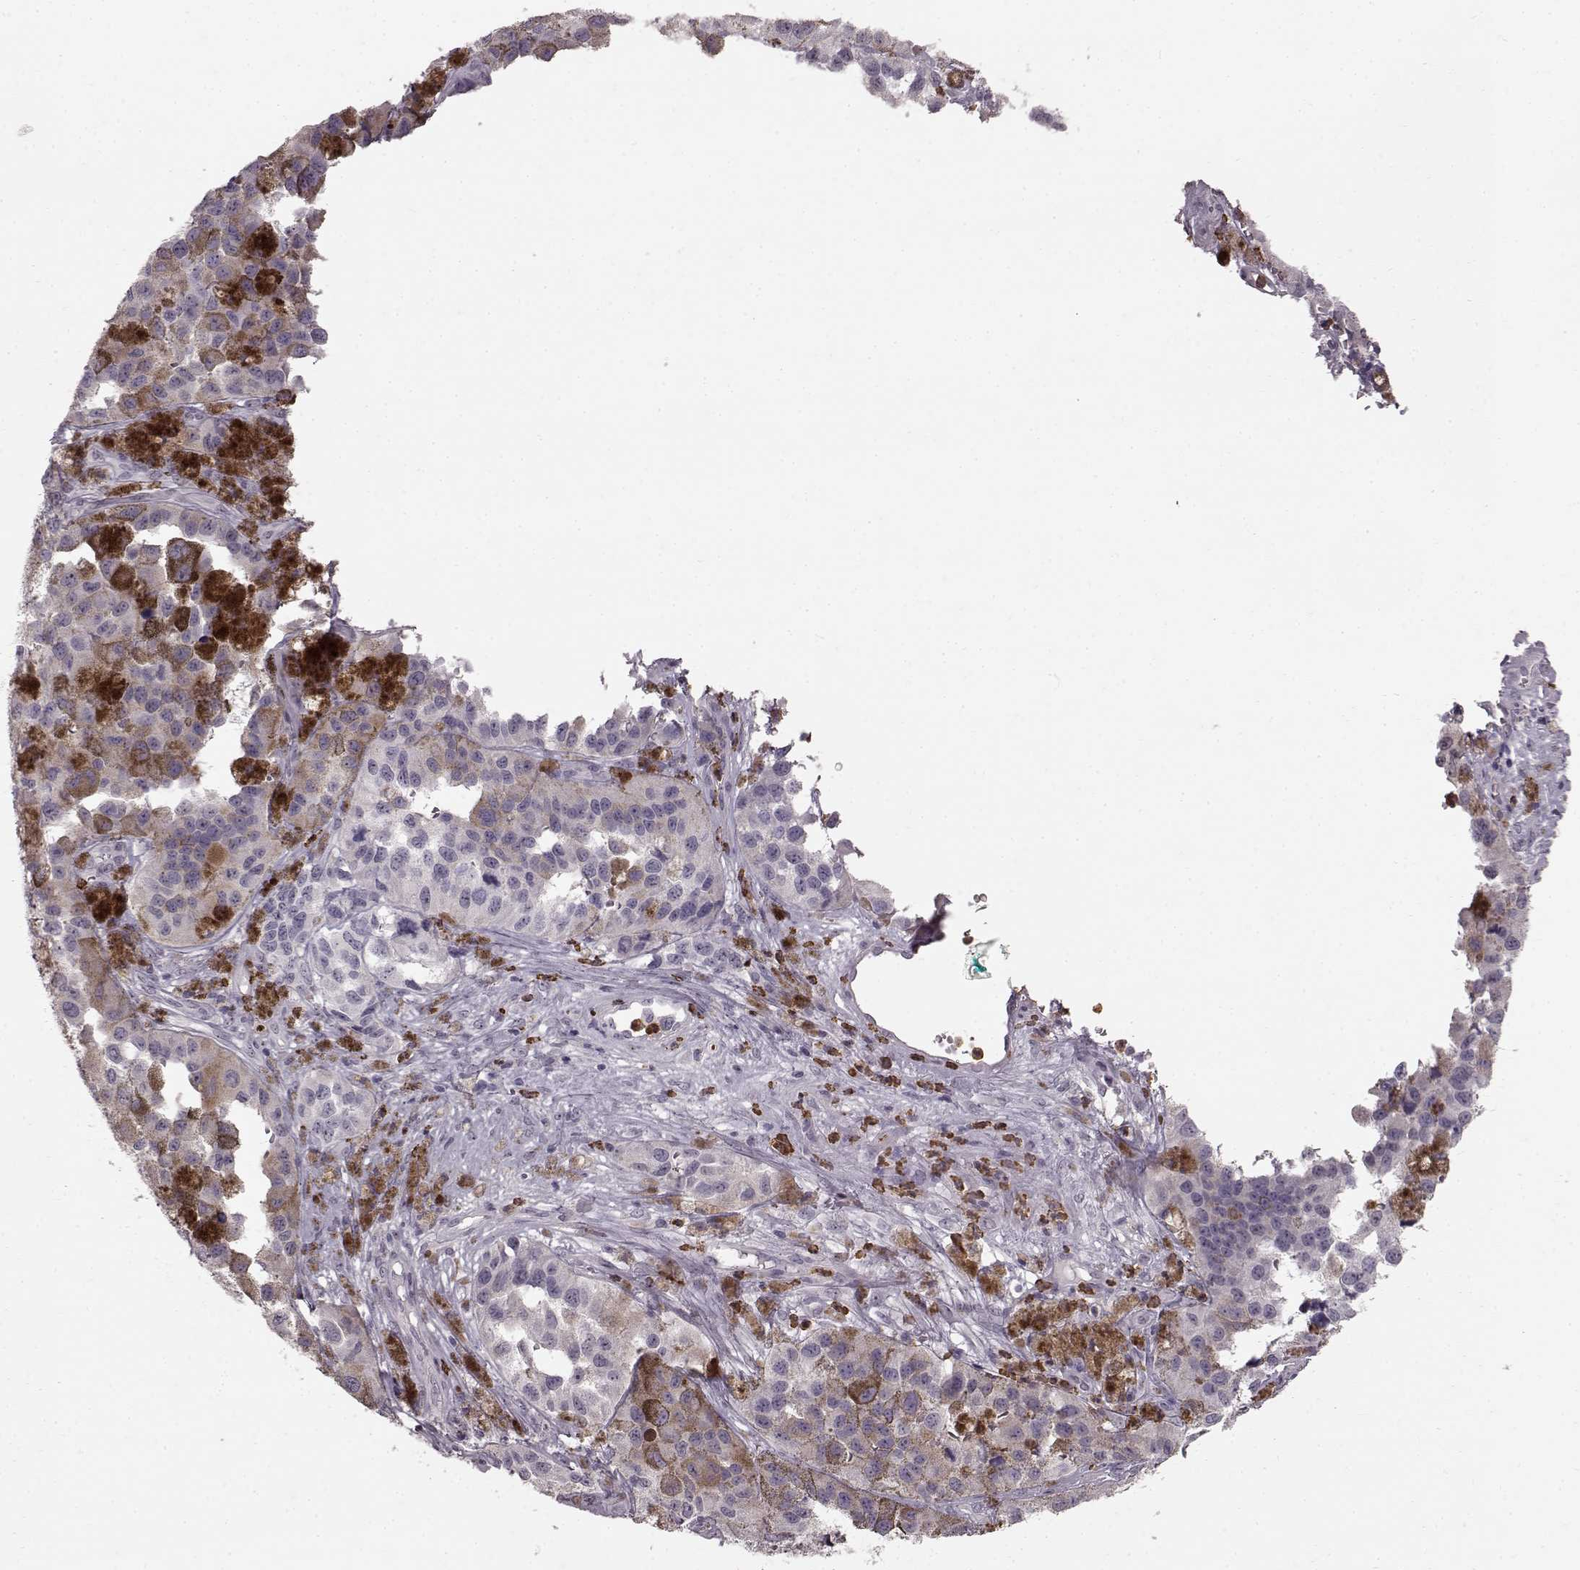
{"staining": {"intensity": "negative", "quantity": "none", "location": "none"}, "tissue": "melanoma", "cell_type": "Tumor cells", "image_type": "cancer", "snomed": [{"axis": "morphology", "description": "Malignant melanoma, NOS"}, {"axis": "topography", "description": "Skin"}], "caption": "IHC of human malignant melanoma reveals no positivity in tumor cells.", "gene": "FUT4", "patient": {"sex": "female", "age": 58}}